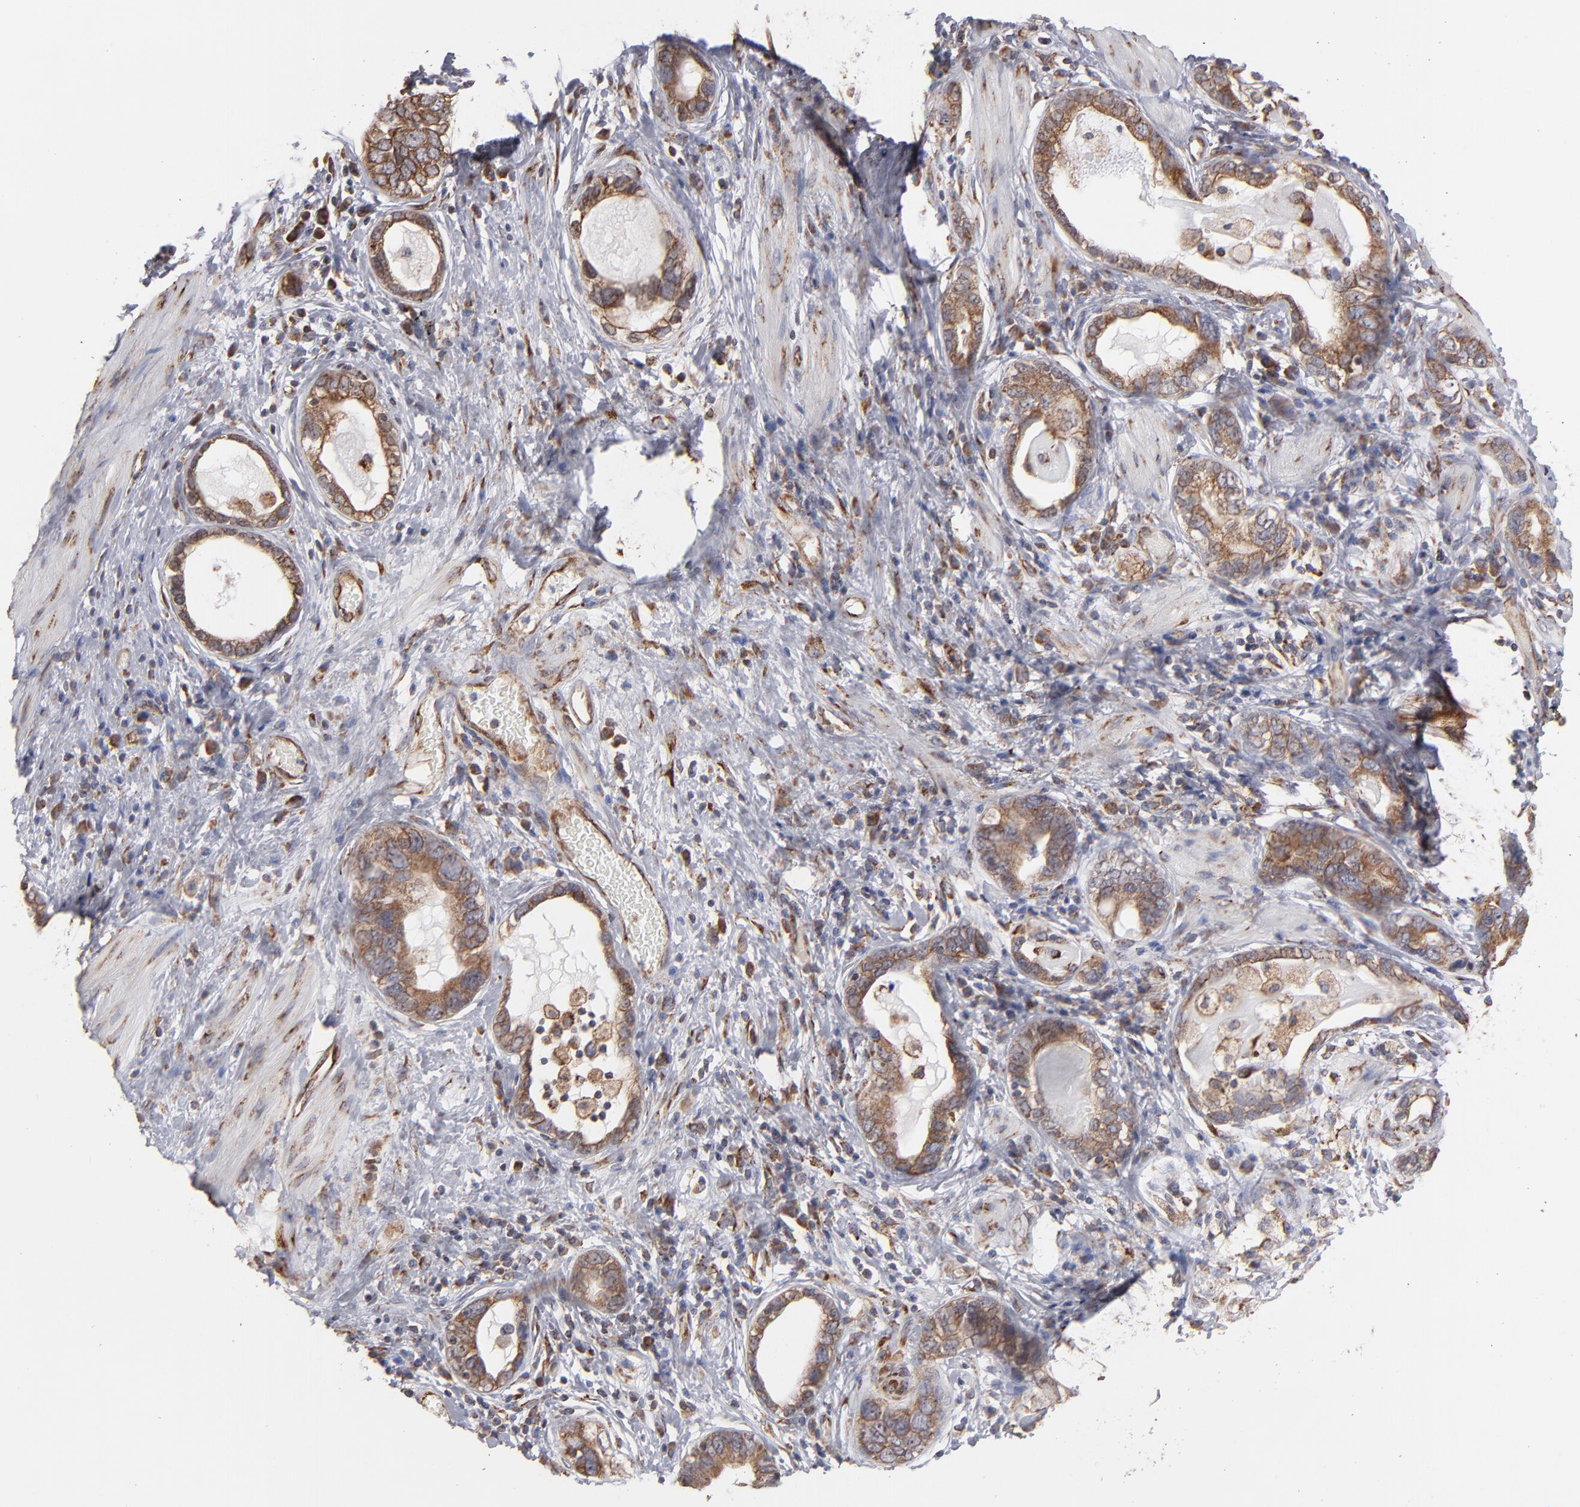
{"staining": {"intensity": "moderate", "quantity": ">75%", "location": "cytoplasmic/membranous"}, "tissue": "stomach cancer", "cell_type": "Tumor cells", "image_type": "cancer", "snomed": [{"axis": "morphology", "description": "Adenocarcinoma, NOS"}, {"axis": "topography", "description": "Stomach, lower"}], "caption": "Stomach cancer (adenocarcinoma) stained with IHC shows moderate cytoplasmic/membranous staining in approximately >75% of tumor cells.", "gene": "KTN1", "patient": {"sex": "female", "age": 93}}